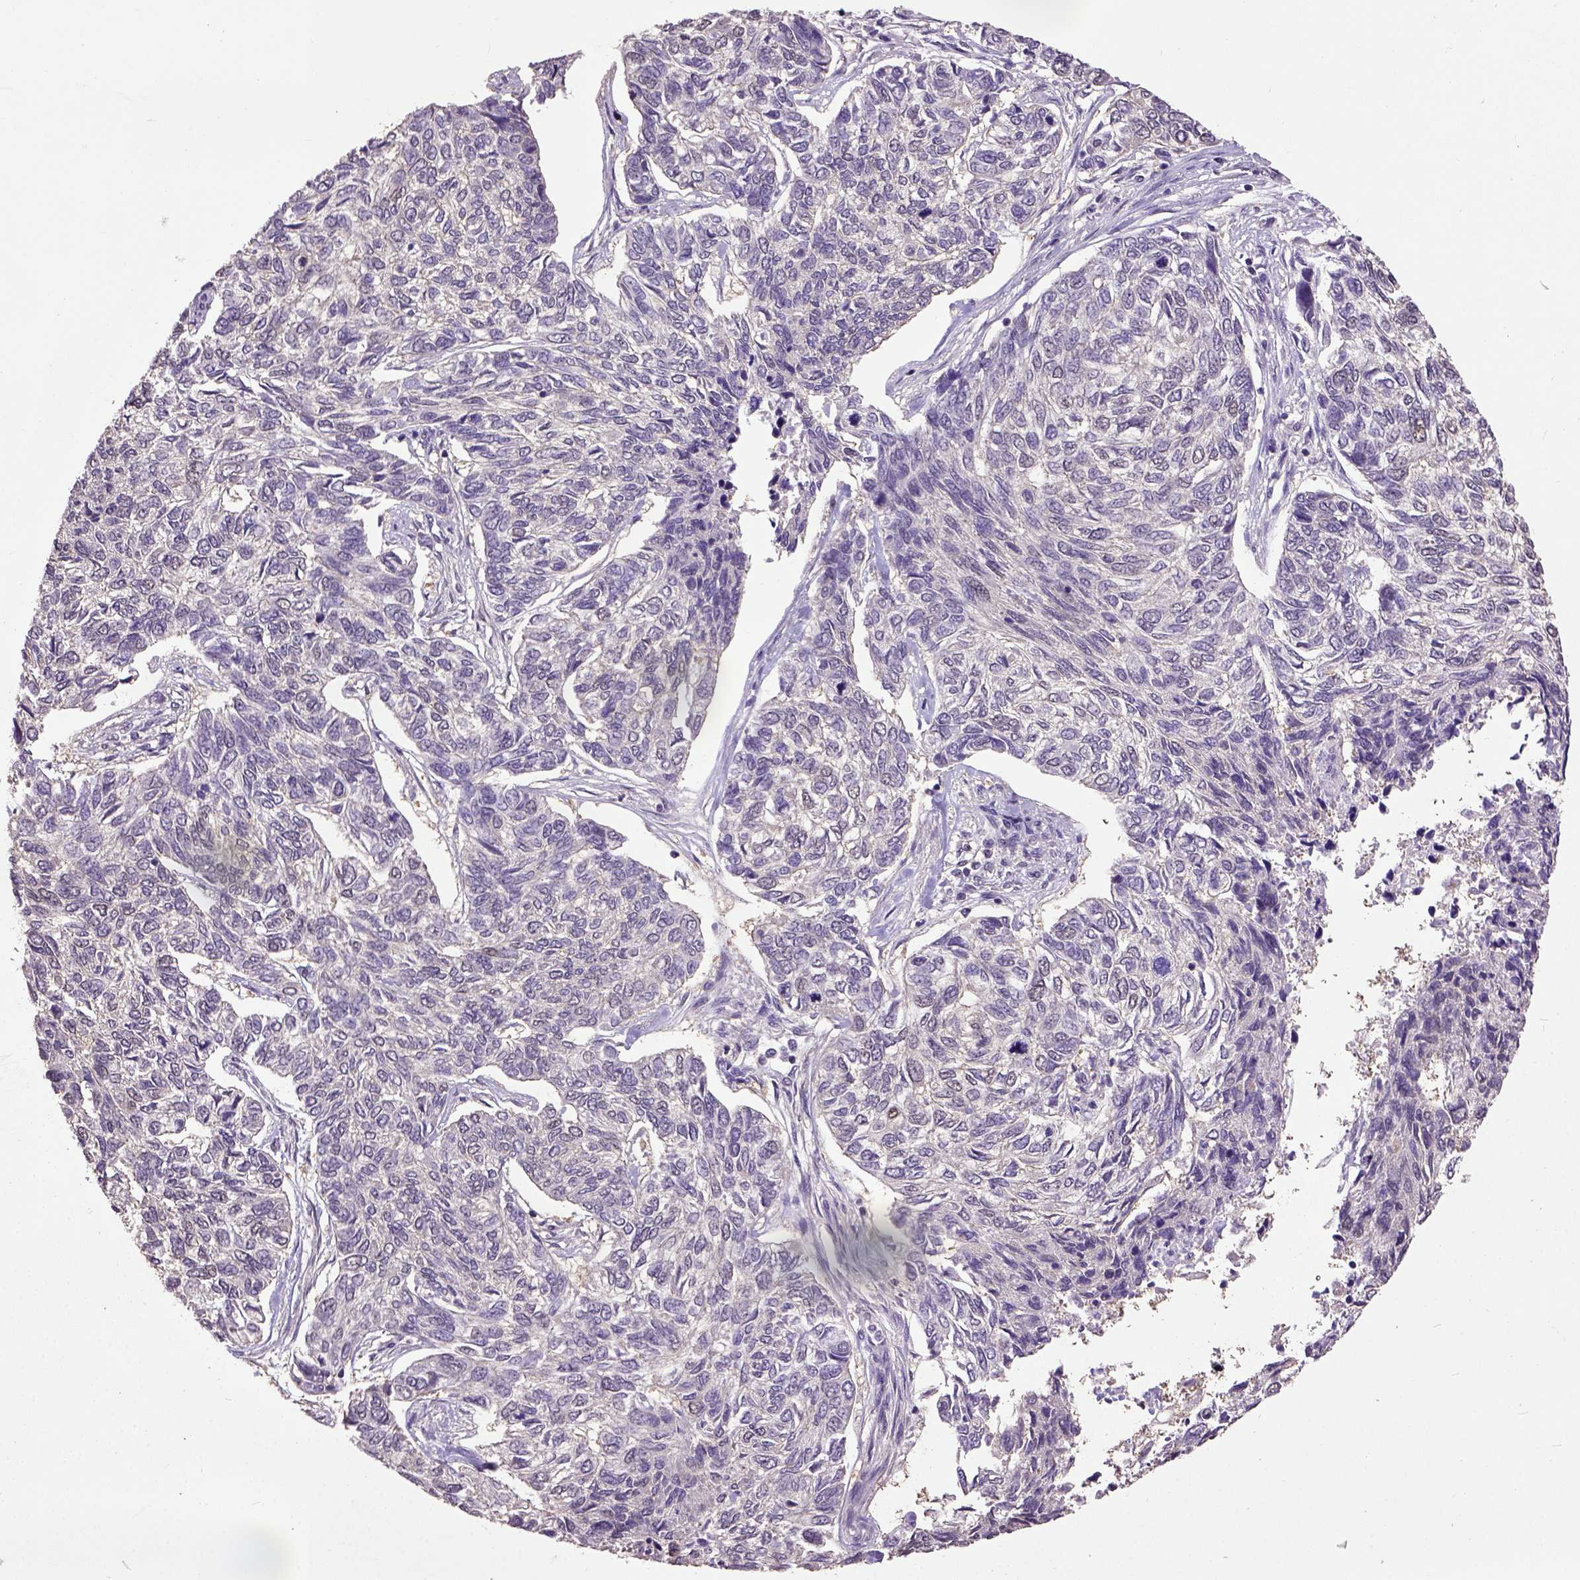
{"staining": {"intensity": "negative", "quantity": "none", "location": "none"}, "tissue": "skin cancer", "cell_type": "Tumor cells", "image_type": "cancer", "snomed": [{"axis": "morphology", "description": "Basal cell carcinoma"}, {"axis": "topography", "description": "Skin"}], "caption": "Tumor cells show no significant protein positivity in skin cancer (basal cell carcinoma).", "gene": "UBA3", "patient": {"sex": "female", "age": 65}}